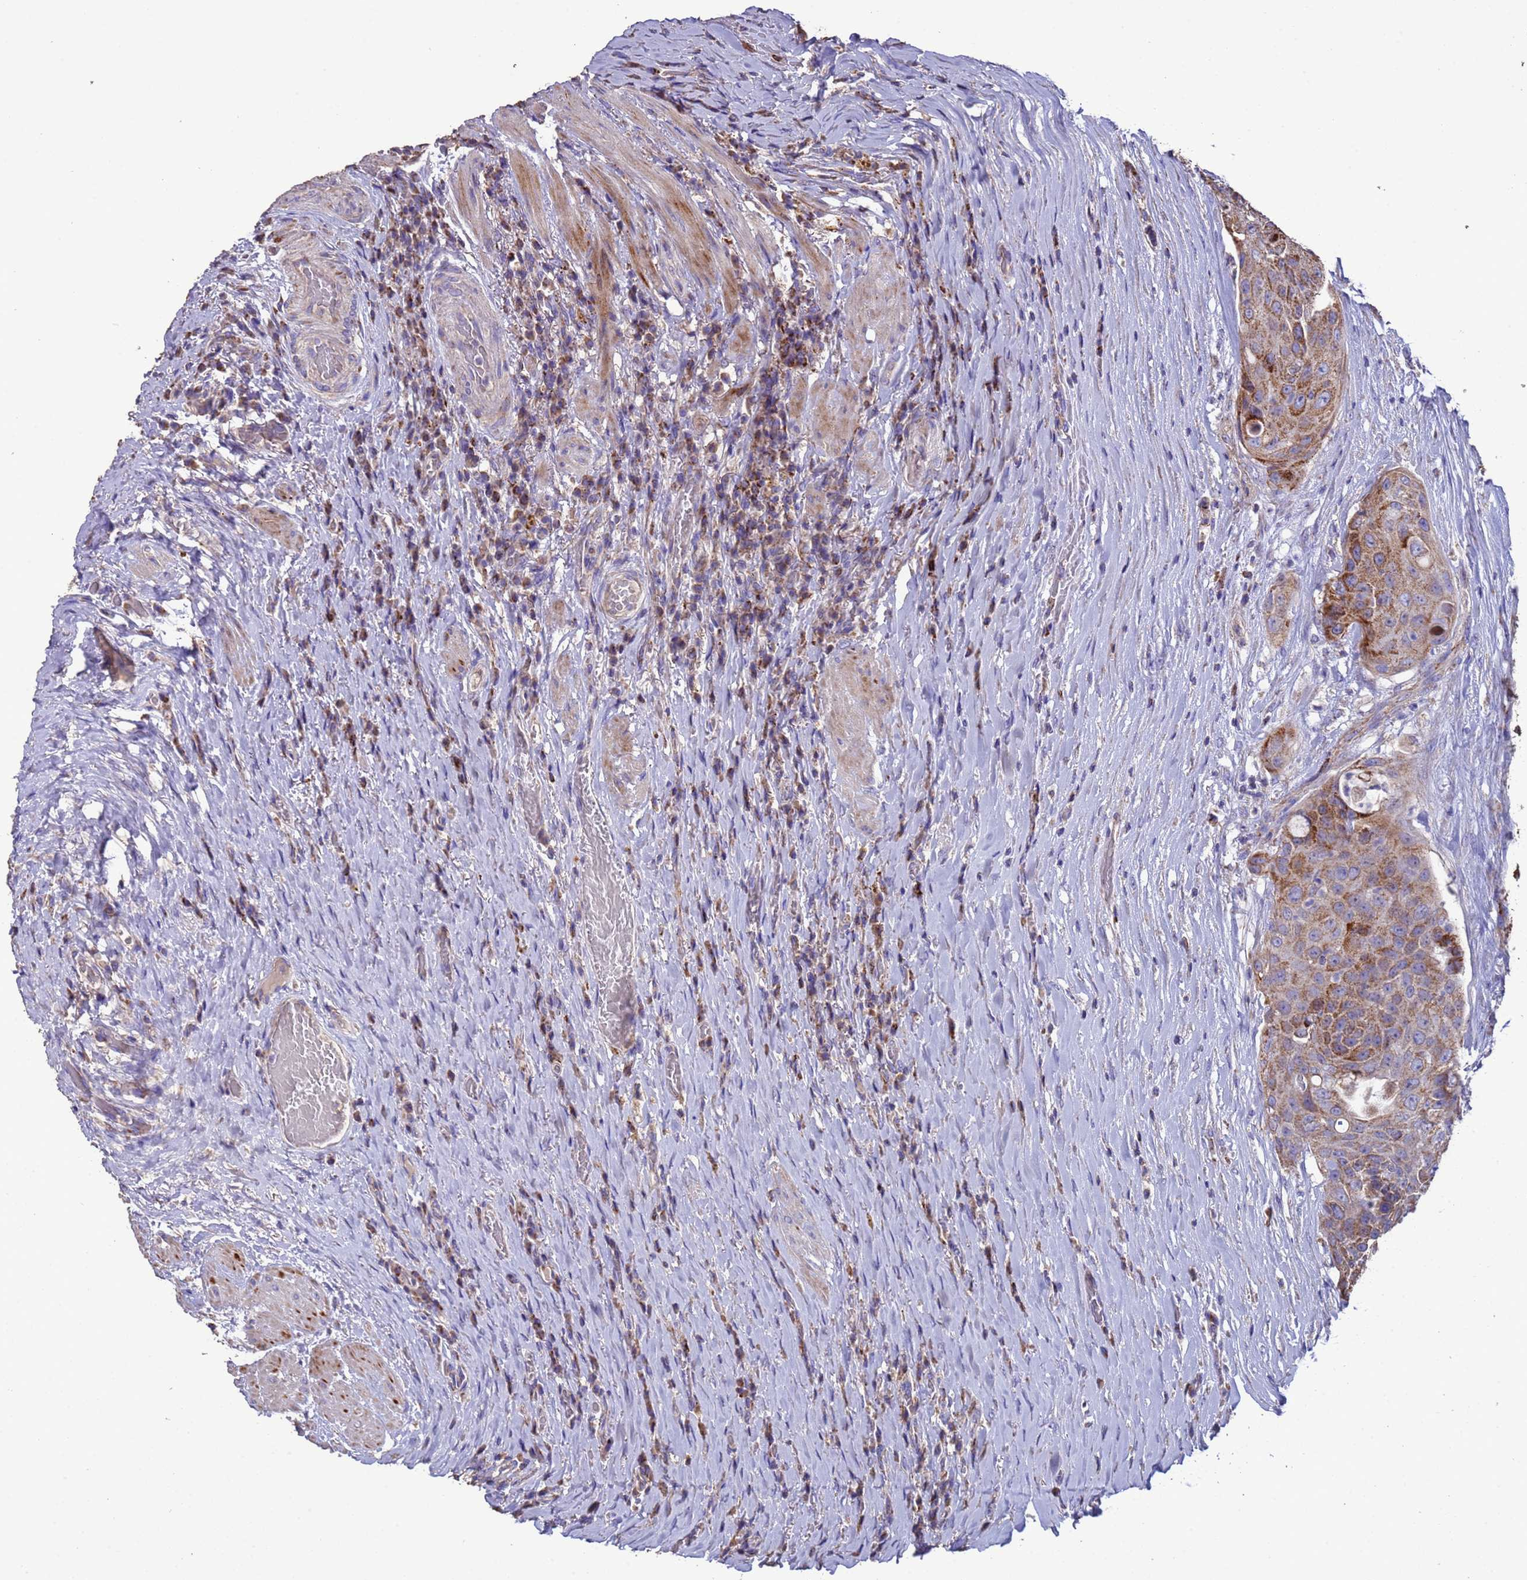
{"staining": {"intensity": "moderate", "quantity": ">75%", "location": "cytoplasmic/membranous"}, "tissue": "urothelial cancer", "cell_type": "Tumor cells", "image_type": "cancer", "snomed": [{"axis": "morphology", "description": "Urothelial carcinoma, High grade"}, {"axis": "topography", "description": "Urinary bladder"}], "caption": "Urothelial cancer tissue exhibits moderate cytoplasmic/membranous positivity in about >75% of tumor cells", "gene": "ZNFX1", "patient": {"sex": "female", "age": 63}}